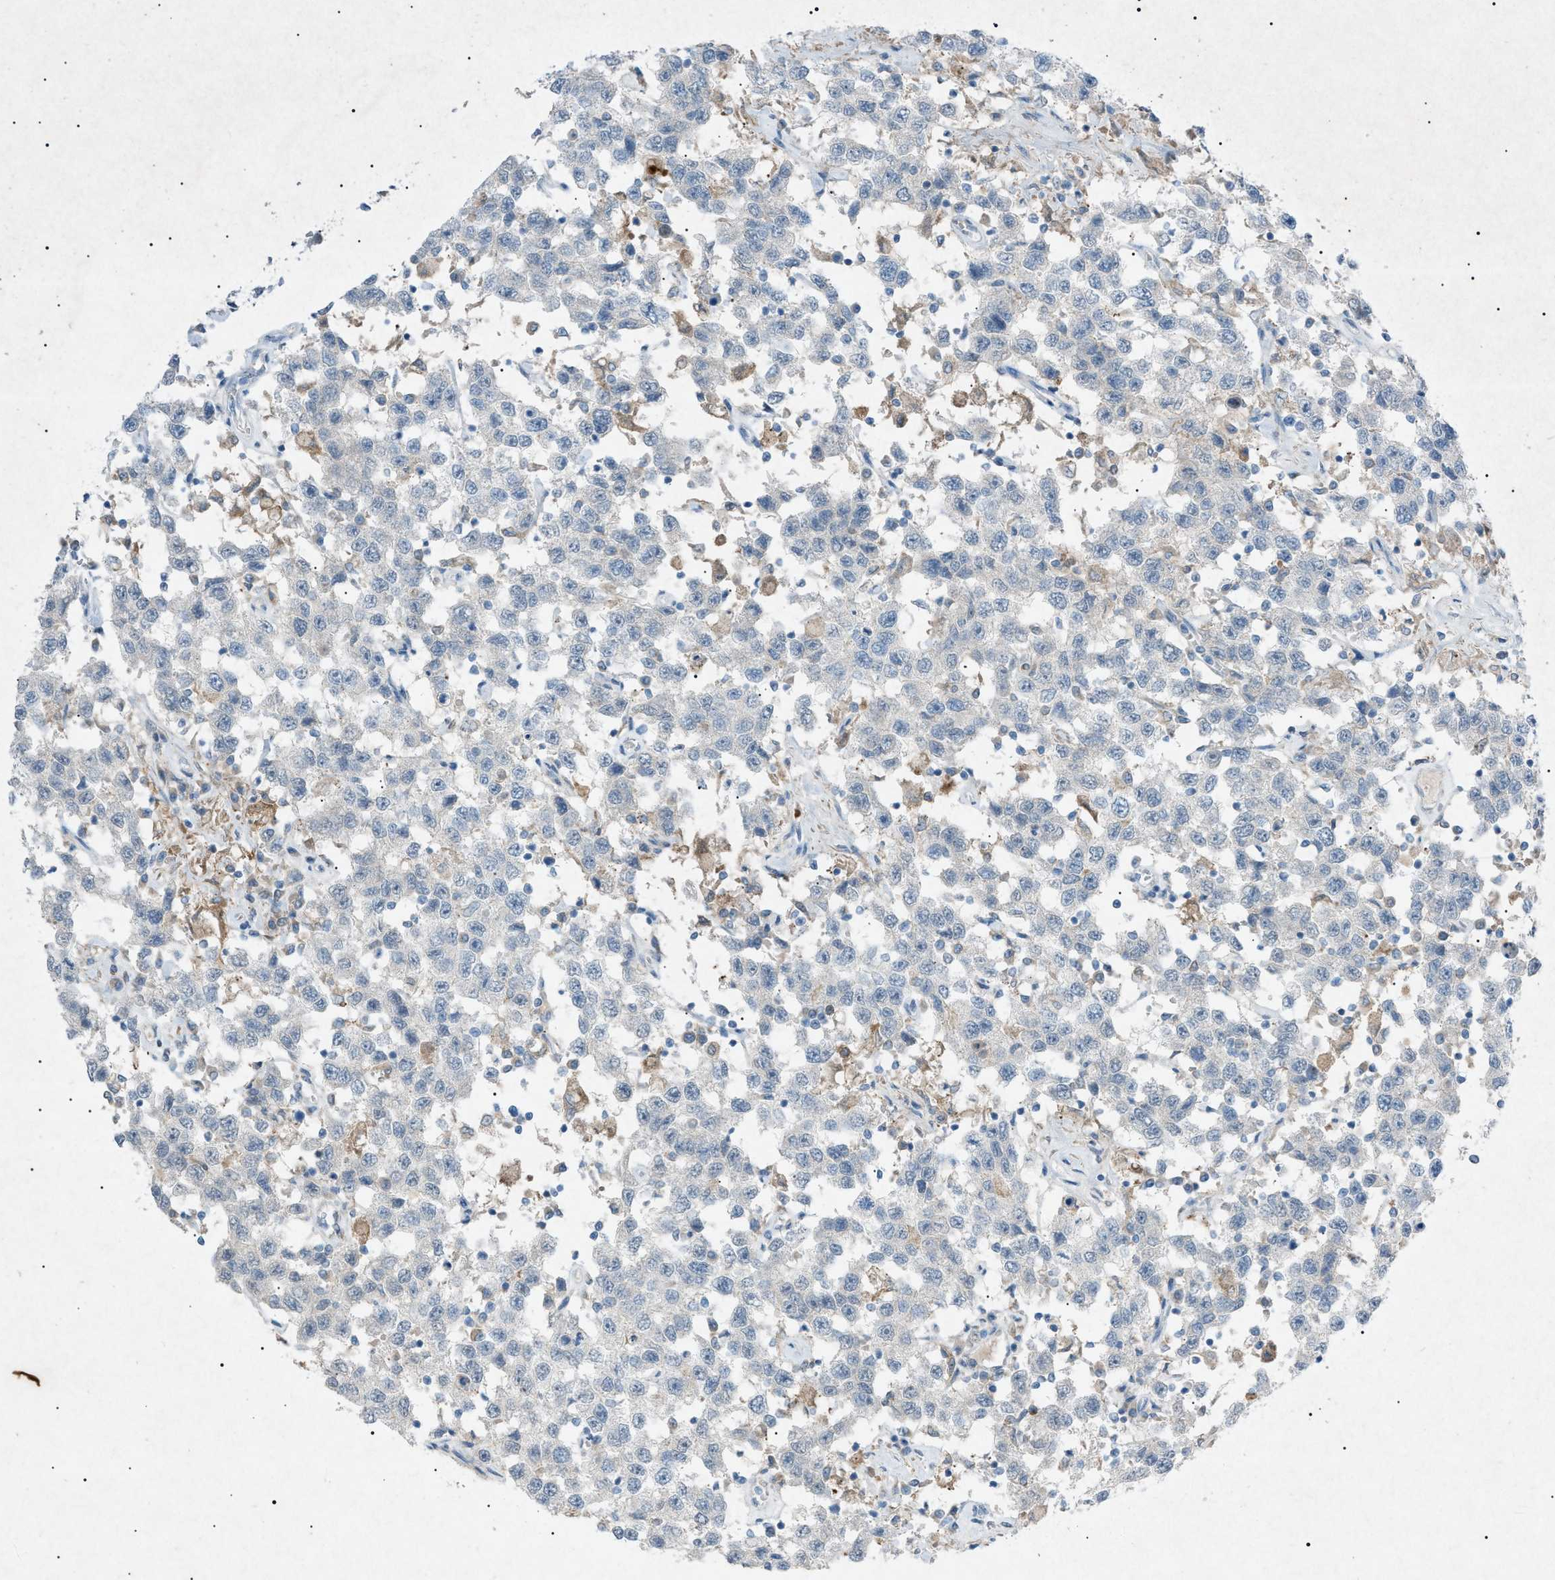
{"staining": {"intensity": "negative", "quantity": "none", "location": "none"}, "tissue": "testis cancer", "cell_type": "Tumor cells", "image_type": "cancer", "snomed": [{"axis": "morphology", "description": "Seminoma, NOS"}, {"axis": "topography", "description": "Testis"}], "caption": "A micrograph of human seminoma (testis) is negative for staining in tumor cells.", "gene": "BTK", "patient": {"sex": "male", "age": 41}}